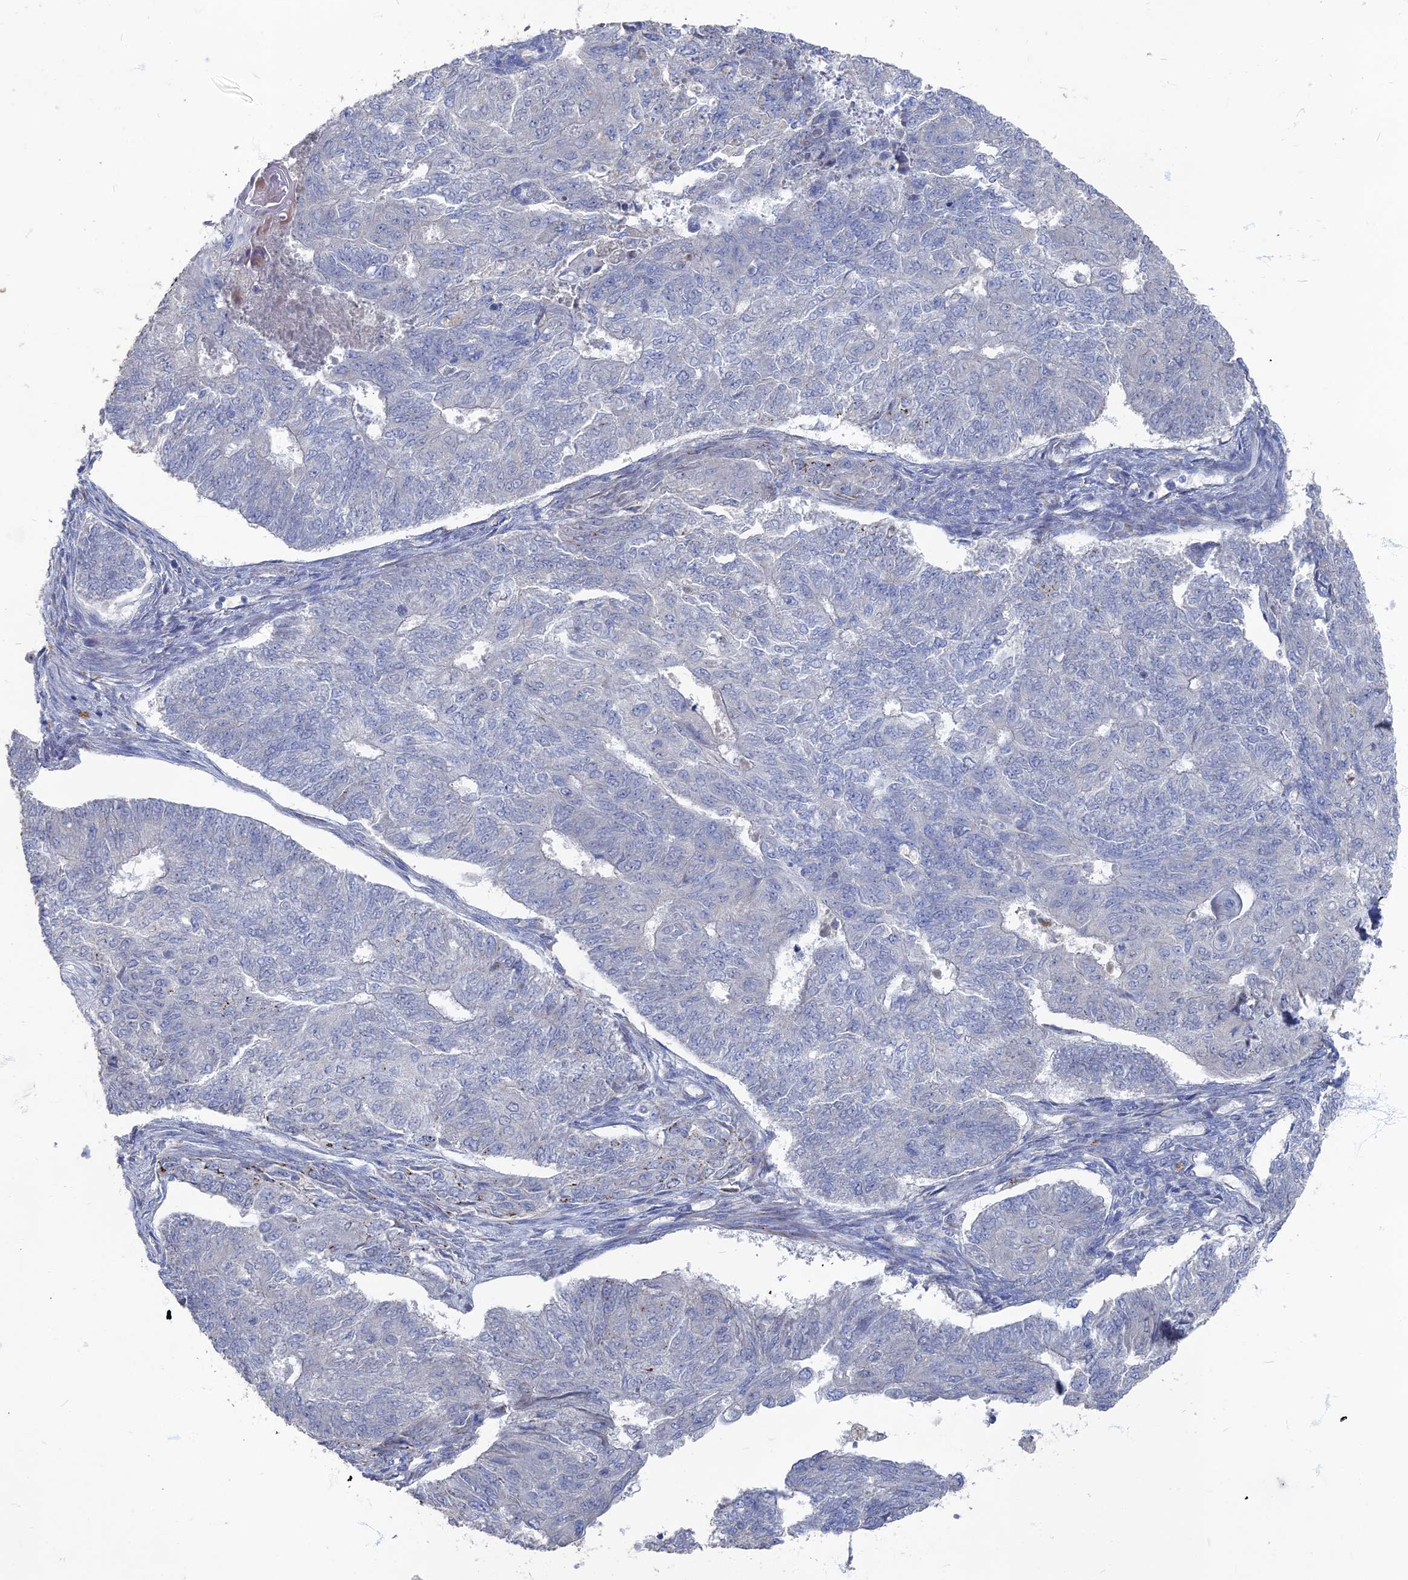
{"staining": {"intensity": "negative", "quantity": "none", "location": "none"}, "tissue": "endometrial cancer", "cell_type": "Tumor cells", "image_type": "cancer", "snomed": [{"axis": "morphology", "description": "Adenocarcinoma, NOS"}, {"axis": "topography", "description": "Endometrium"}], "caption": "This is an immunohistochemistry (IHC) image of human endometrial cancer. There is no staining in tumor cells.", "gene": "TMEM128", "patient": {"sex": "female", "age": 32}}